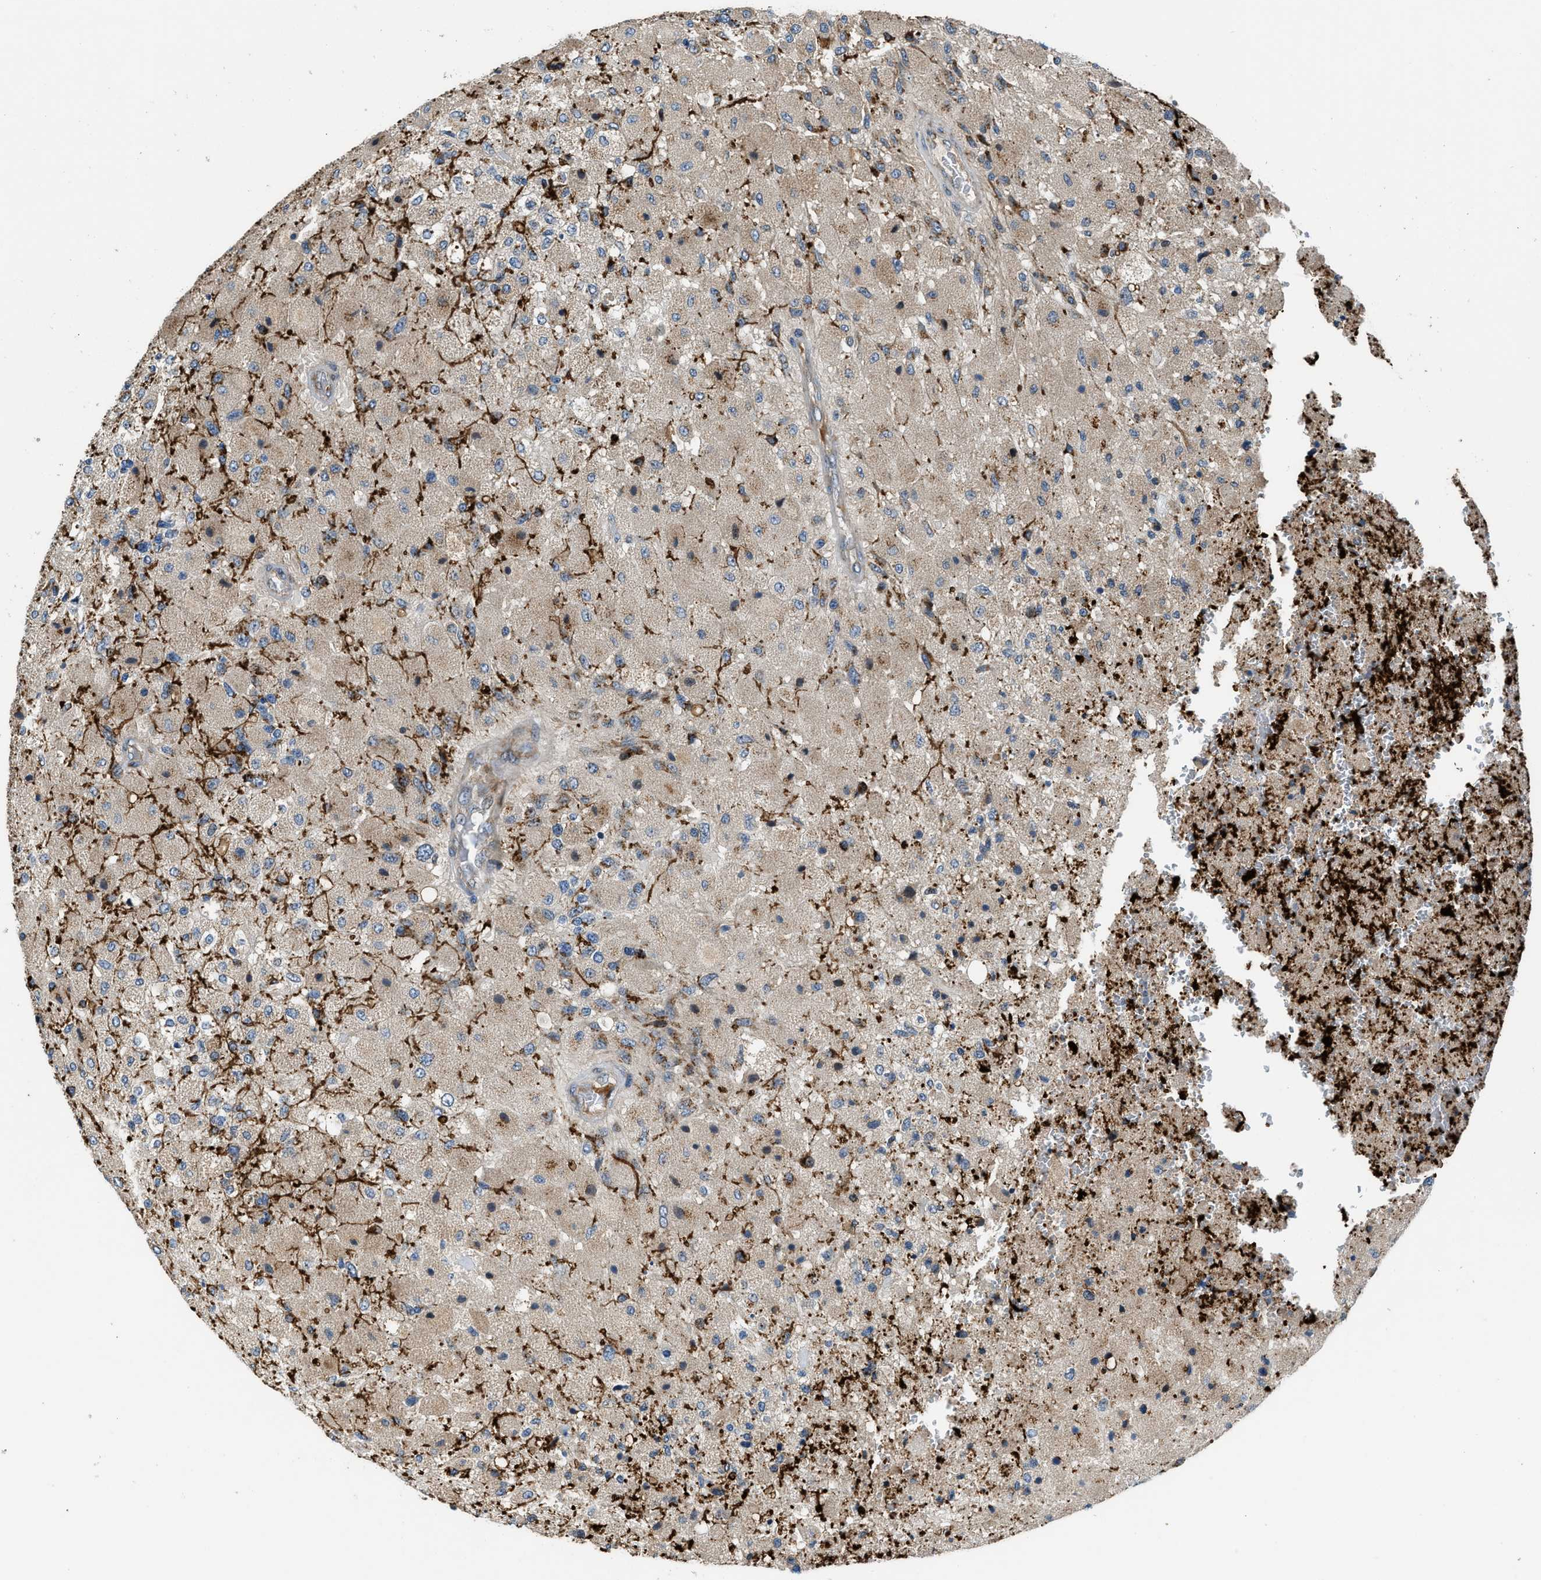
{"staining": {"intensity": "weak", "quantity": ">75%", "location": "cytoplasmic/membranous"}, "tissue": "glioma", "cell_type": "Tumor cells", "image_type": "cancer", "snomed": [{"axis": "morphology", "description": "Normal tissue, NOS"}, {"axis": "morphology", "description": "Glioma, malignant, High grade"}, {"axis": "topography", "description": "Cerebral cortex"}], "caption": "Human glioma stained for a protein (brown) displays weak cytoplasmic/membranous positive positivity in approximately >75% of tumor cells.", "gene": "FUT8", "patient": {"sex": "male", "age": 77}}